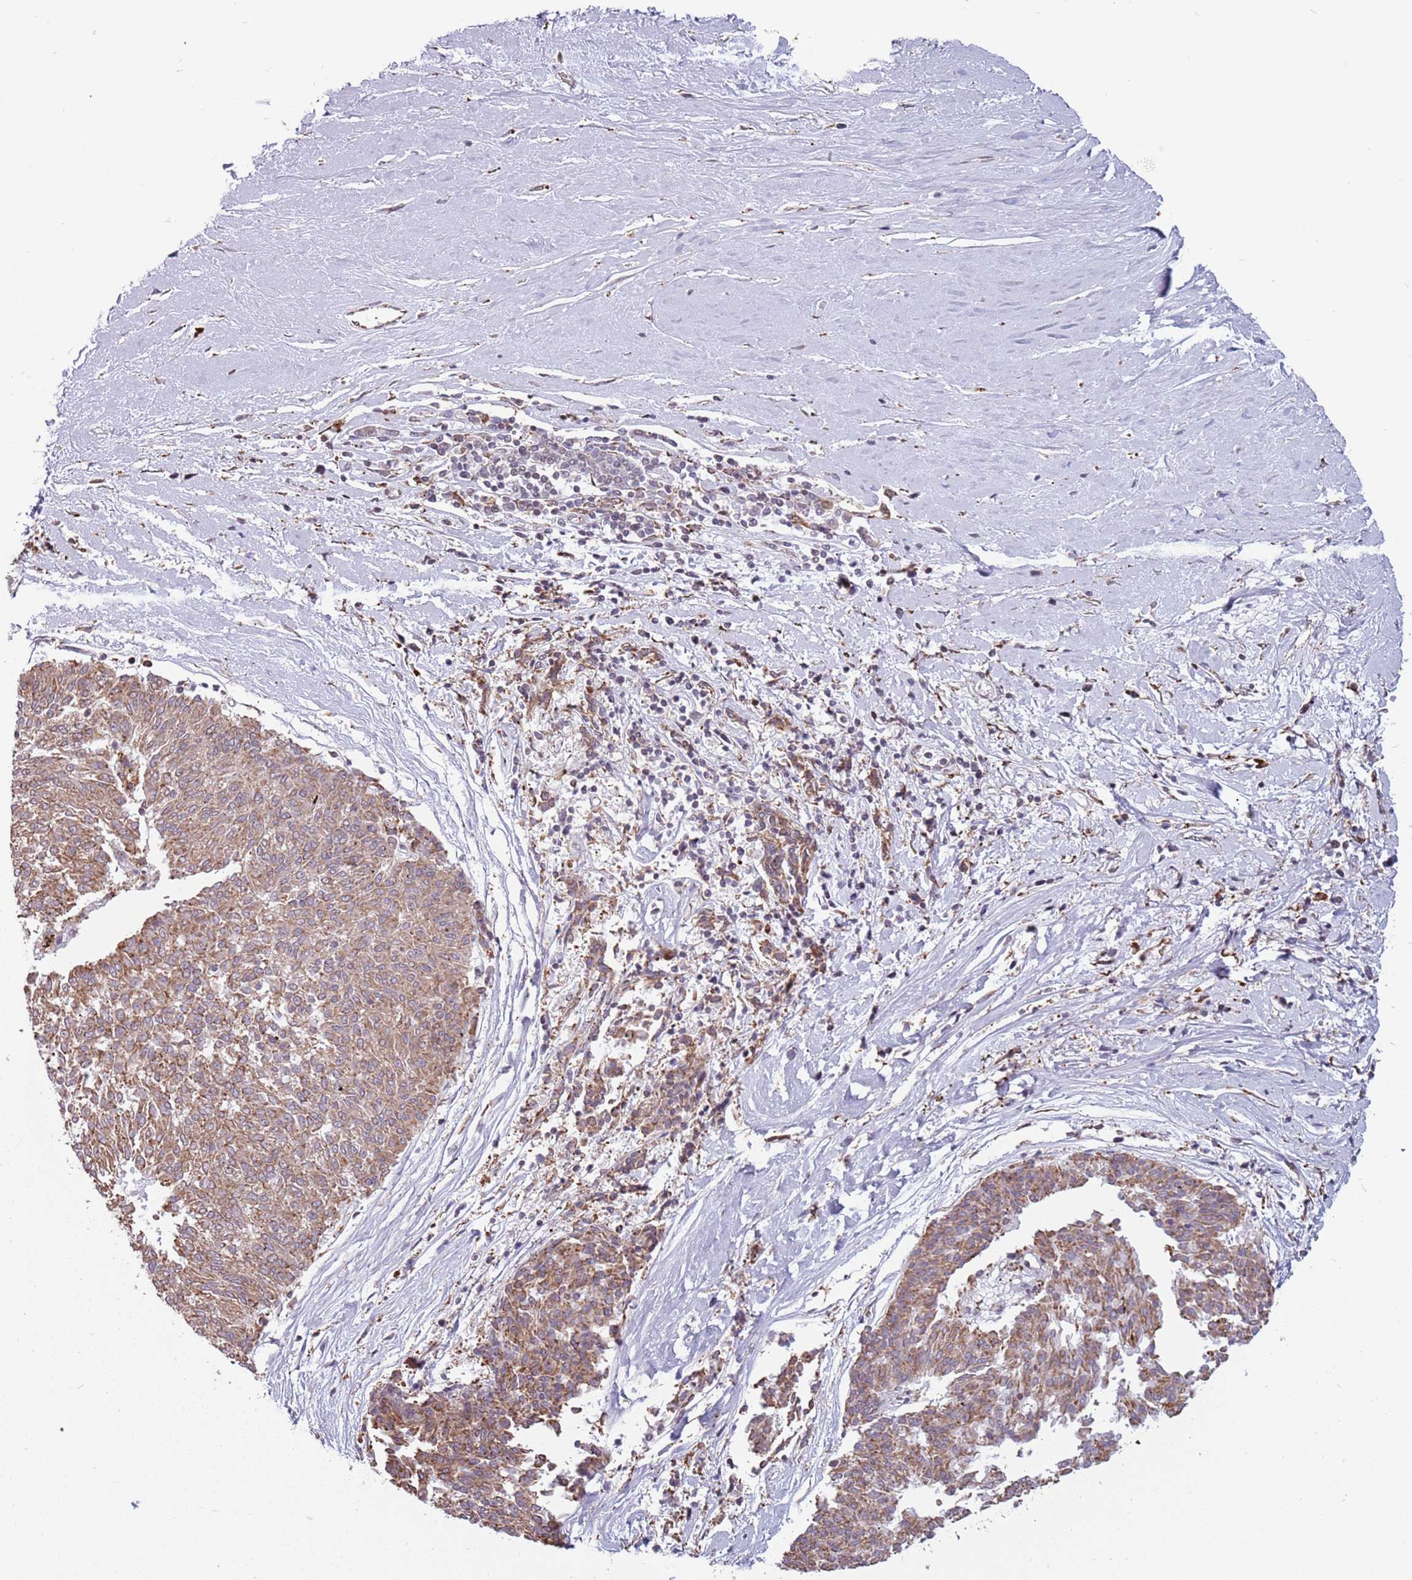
{"staining": {"intensity": "moderate", "quantity": ">75%", "location": "cytoplasmic/membranous"}, "tissue": "melanoma", "cell_type": "Tumor cells", "image_type": "cancer", "snomed": [{"axis": "morphology", "description": "Malignant melanoma, NOS"}, {"axis": "topography", "description": "Skin"}], "caption": "Approximately >75% of tumor cells in melanoma show moderate cytoplasmic/membranous protein staining as visualized by brown immunohistochemical staining.", "gene": "BARD1", "patient": {"sex": "female", "age": 72}}